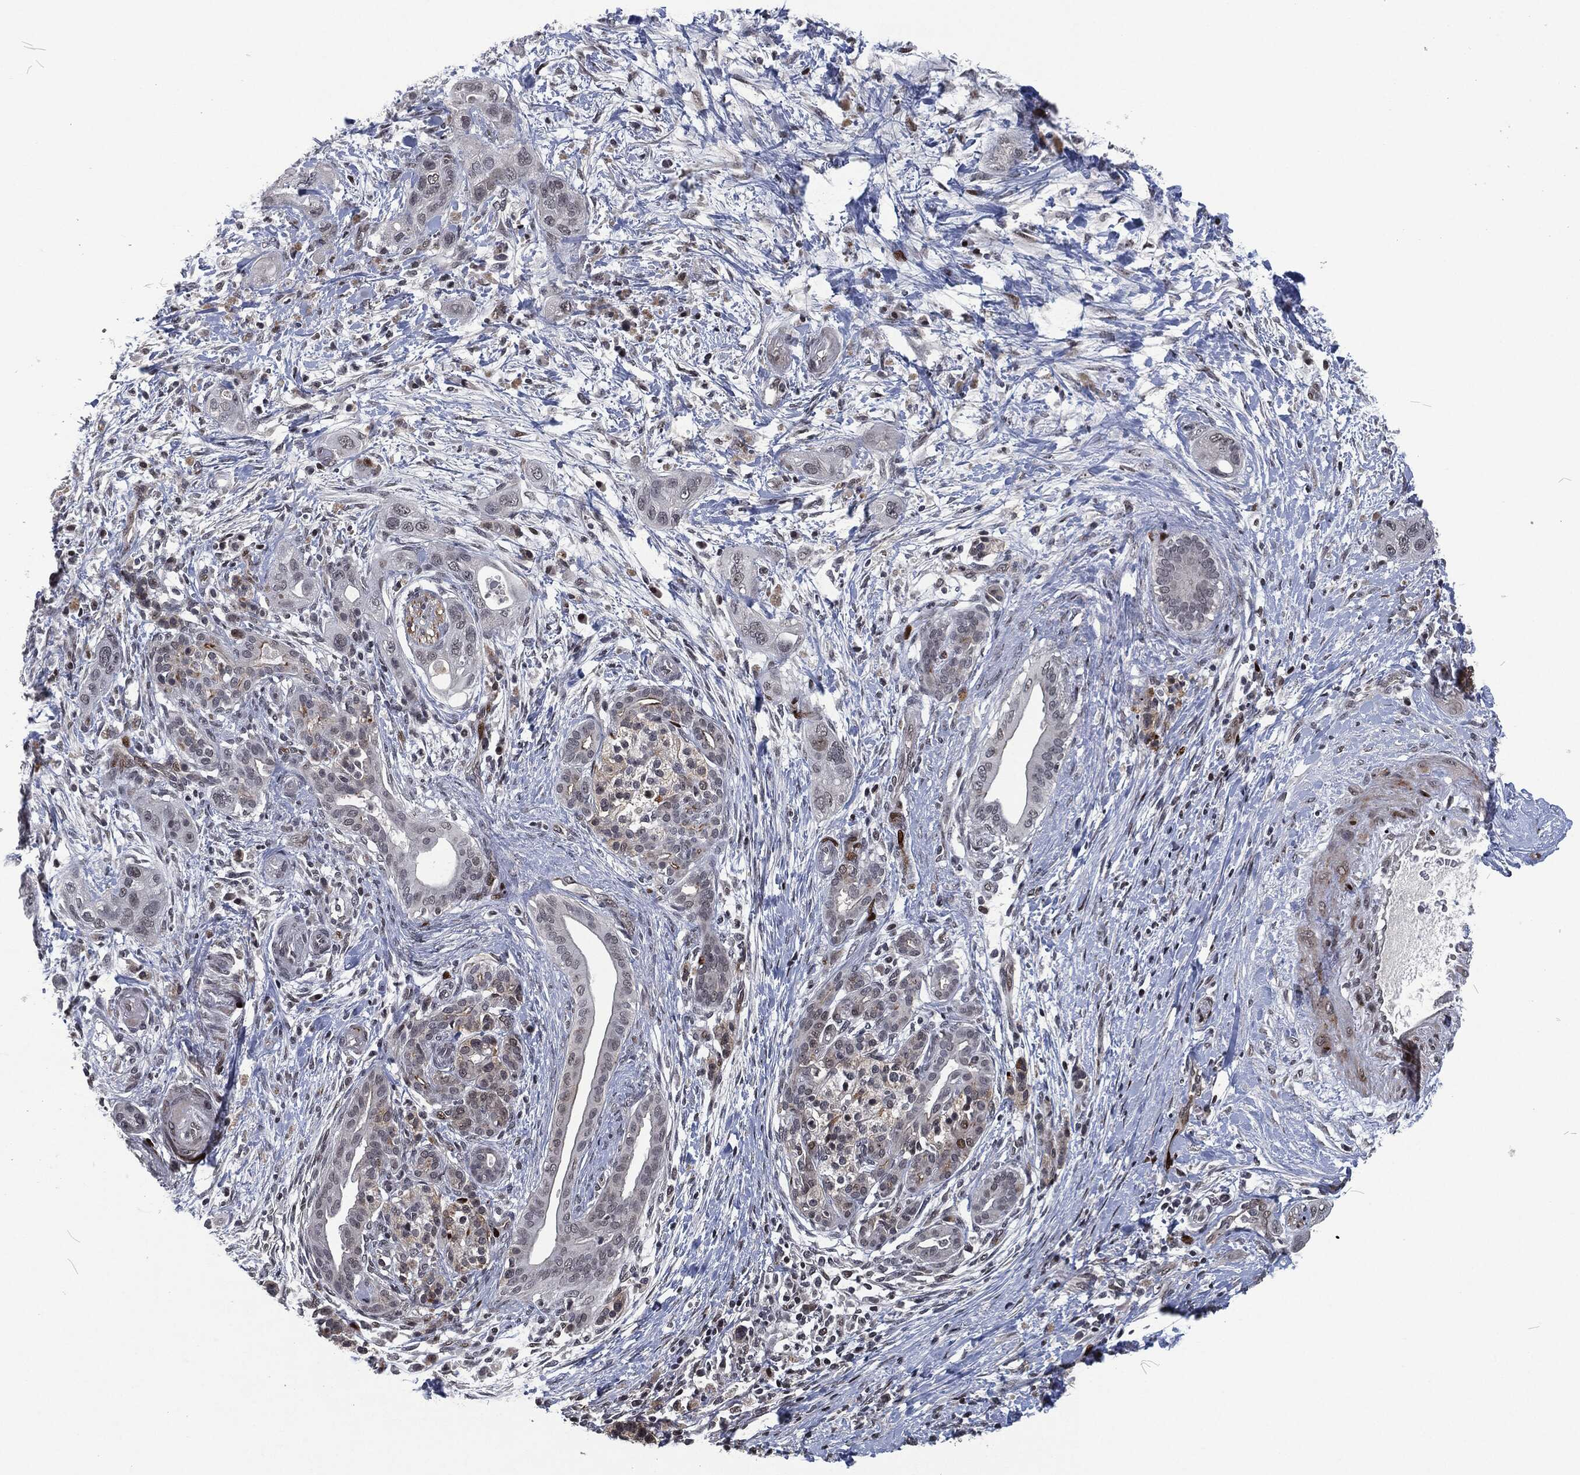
{"staining": {"intensity": "strong", "quantity": "<25%", "location": "nuclear"}, "tissue": "pancreatic cancer", "cell_type": "Tumor cells", "image_type": "cancer", "snomed": [{"axis": "morphology", "description": "Adenocarcinoma, NOS"}, {"axis": "topography", "description": "Pancreas"}], "caption": "DAB immunohistochemical staining of human pancreatic cancer demonstrates strong nuclear protein staining in approximately <25% of tumor cells. (brown staining indicates protein expression, while blue staining denotes nuclei).", "gene": "EGFR", "patient": {"sex": "male", "age": 44}}